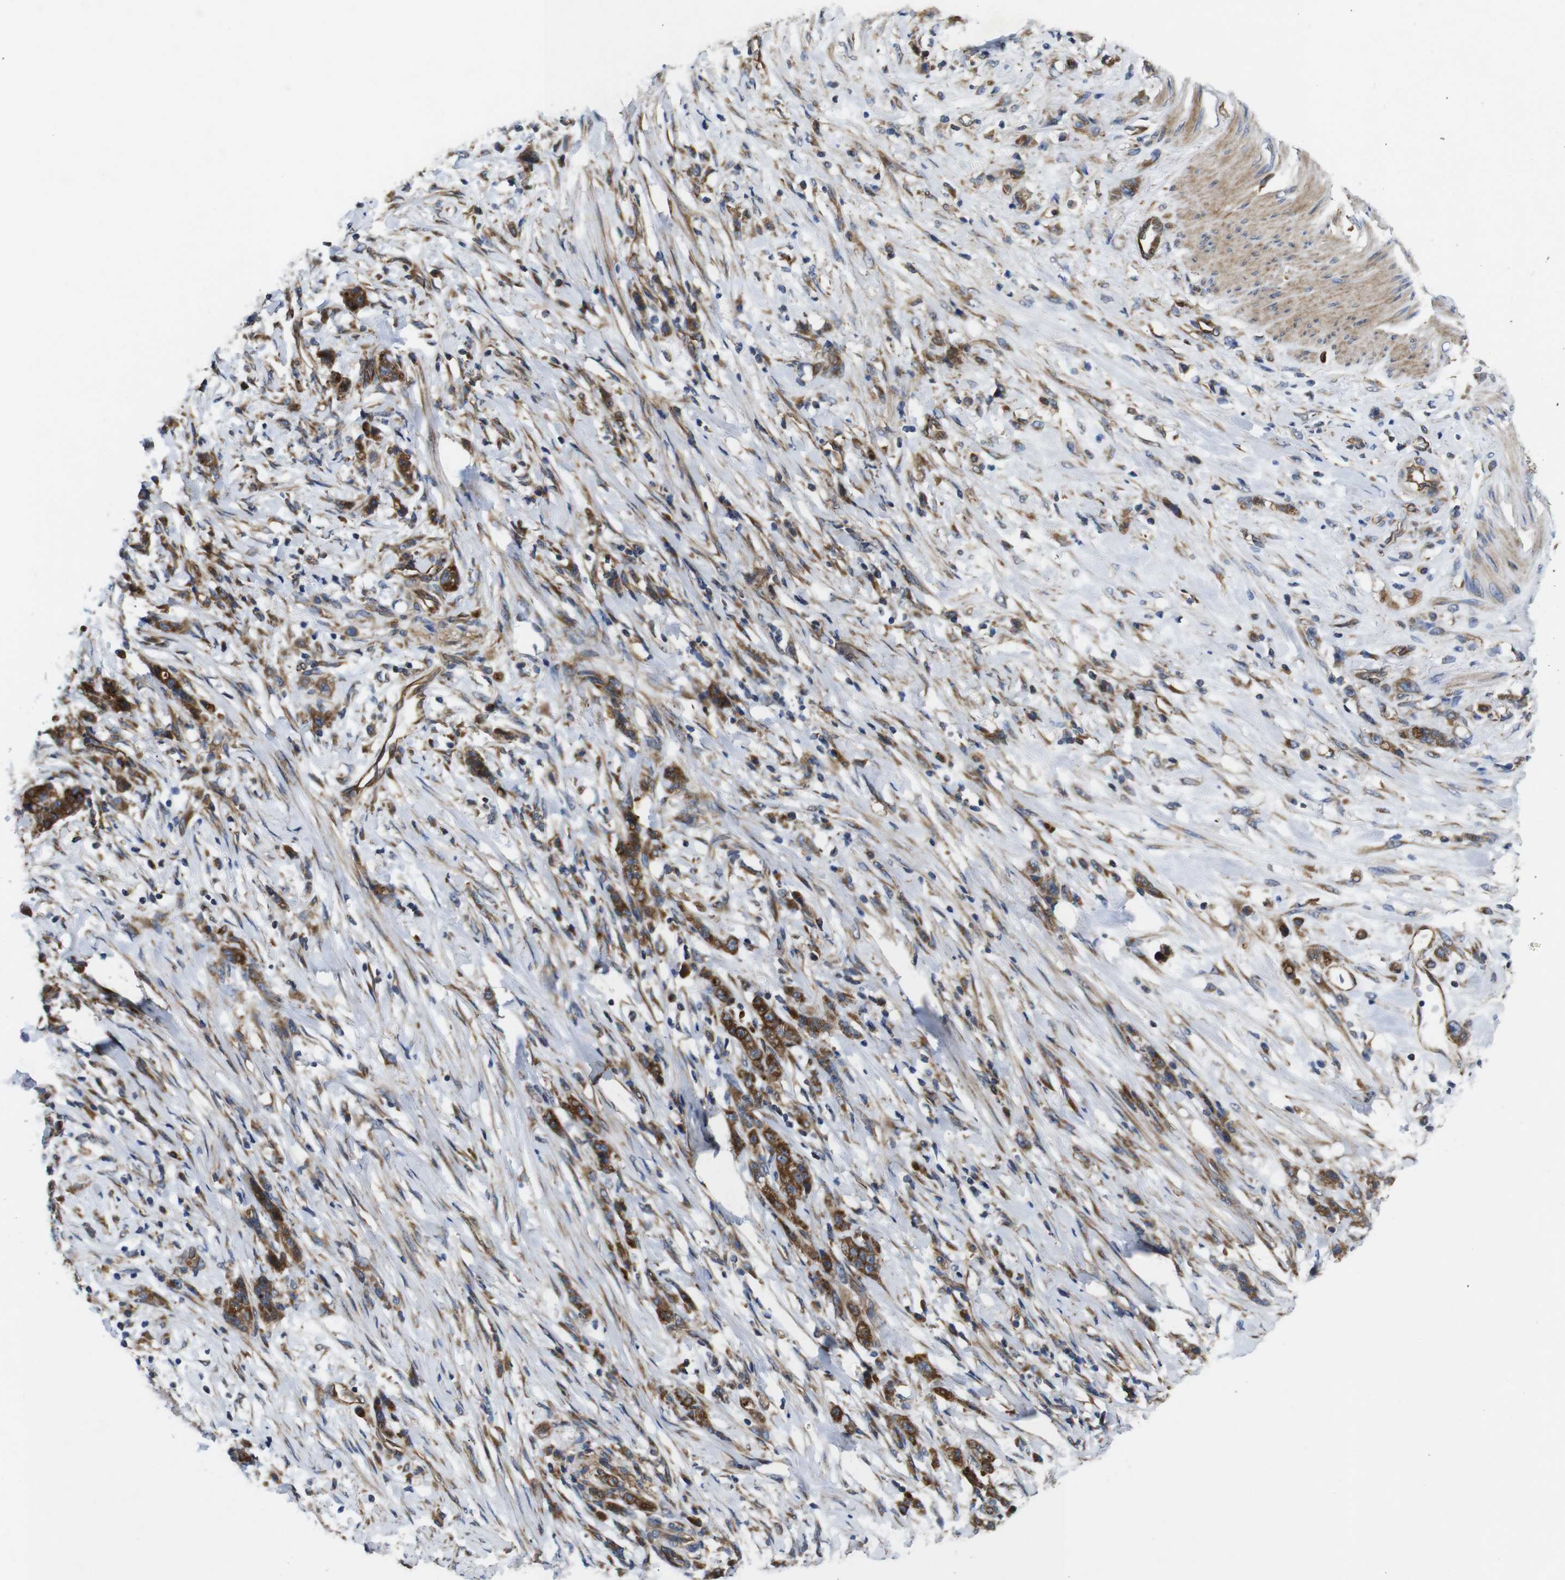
{"staining": {"intensity": "moderate", "quantity": ">75%", "location": "cytoplasmic/membranous"}, "tissue": "stomach cancer", "cell_type": "Tumor cells", "image_type": "cancer", "snomed": [{"axis": "morphology", "description": "Adenocarcinoma, NOS"}, {"axis": "topography", "description": "Stomach, lower"}], "caption": "Brown immunohistochemical staining in human adenocarcinoma (stomach) displays moderate cytoplasmic/membranous expression in approximately >75% of tumor cells.", "gene": "POMK", "patient": {"sex": "male", "age": 88}}